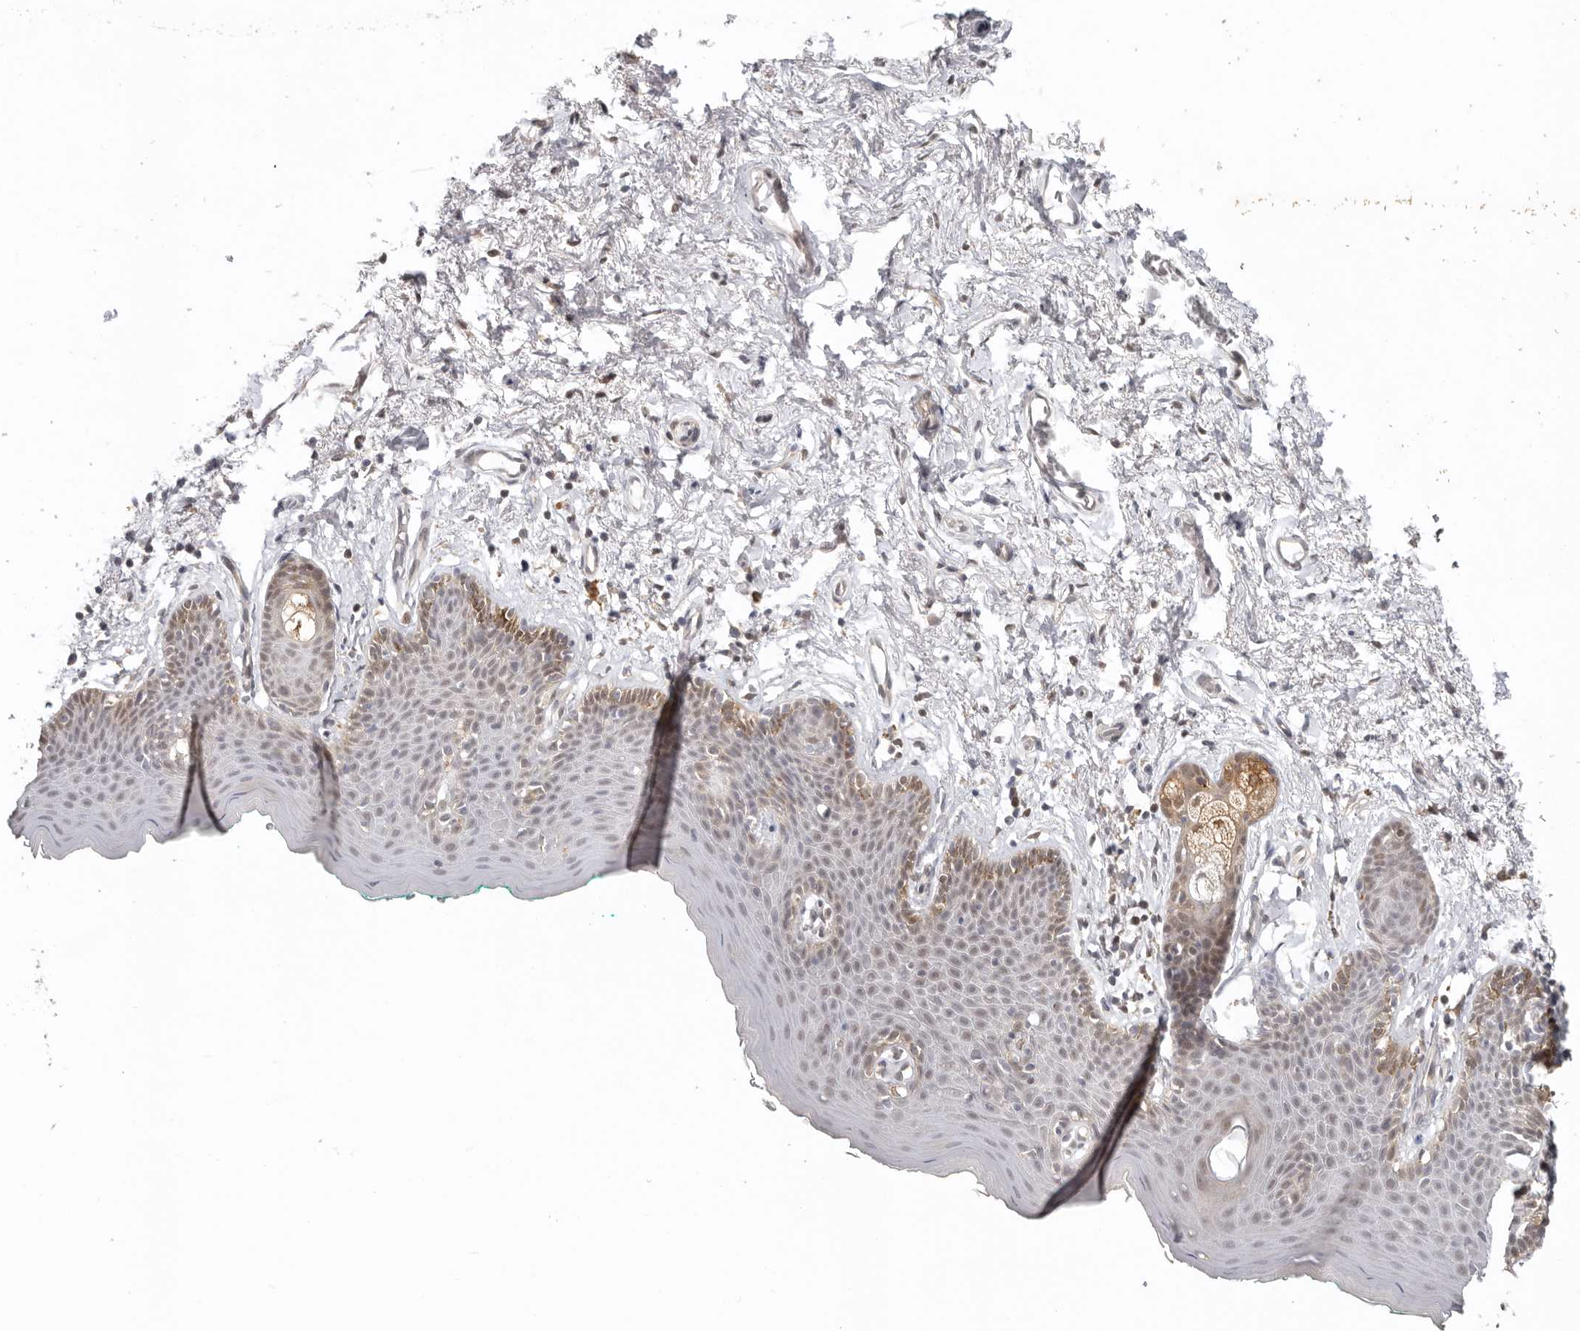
{"staining": {"intensity": "moderate", "quantity": "<25%", "location": "cytoplasmic/membranous,nuclear"}, "tissue": "skin", "cell_type": "Epidermal cells", "image_type": "normal", "snomed": [{"axis": "morphology", "description": "Normal tissue, NOS"}, {"axis": "topography", "description": "Vulva"}], "caption": "Protein expression analysis of normal skin demonstrates moderate cytoplasmic/membranous,nuclear positivity in about <25% of epidermal cells.", "gene": "LARP7", "patient": {"sex": "female", "age": 66}}